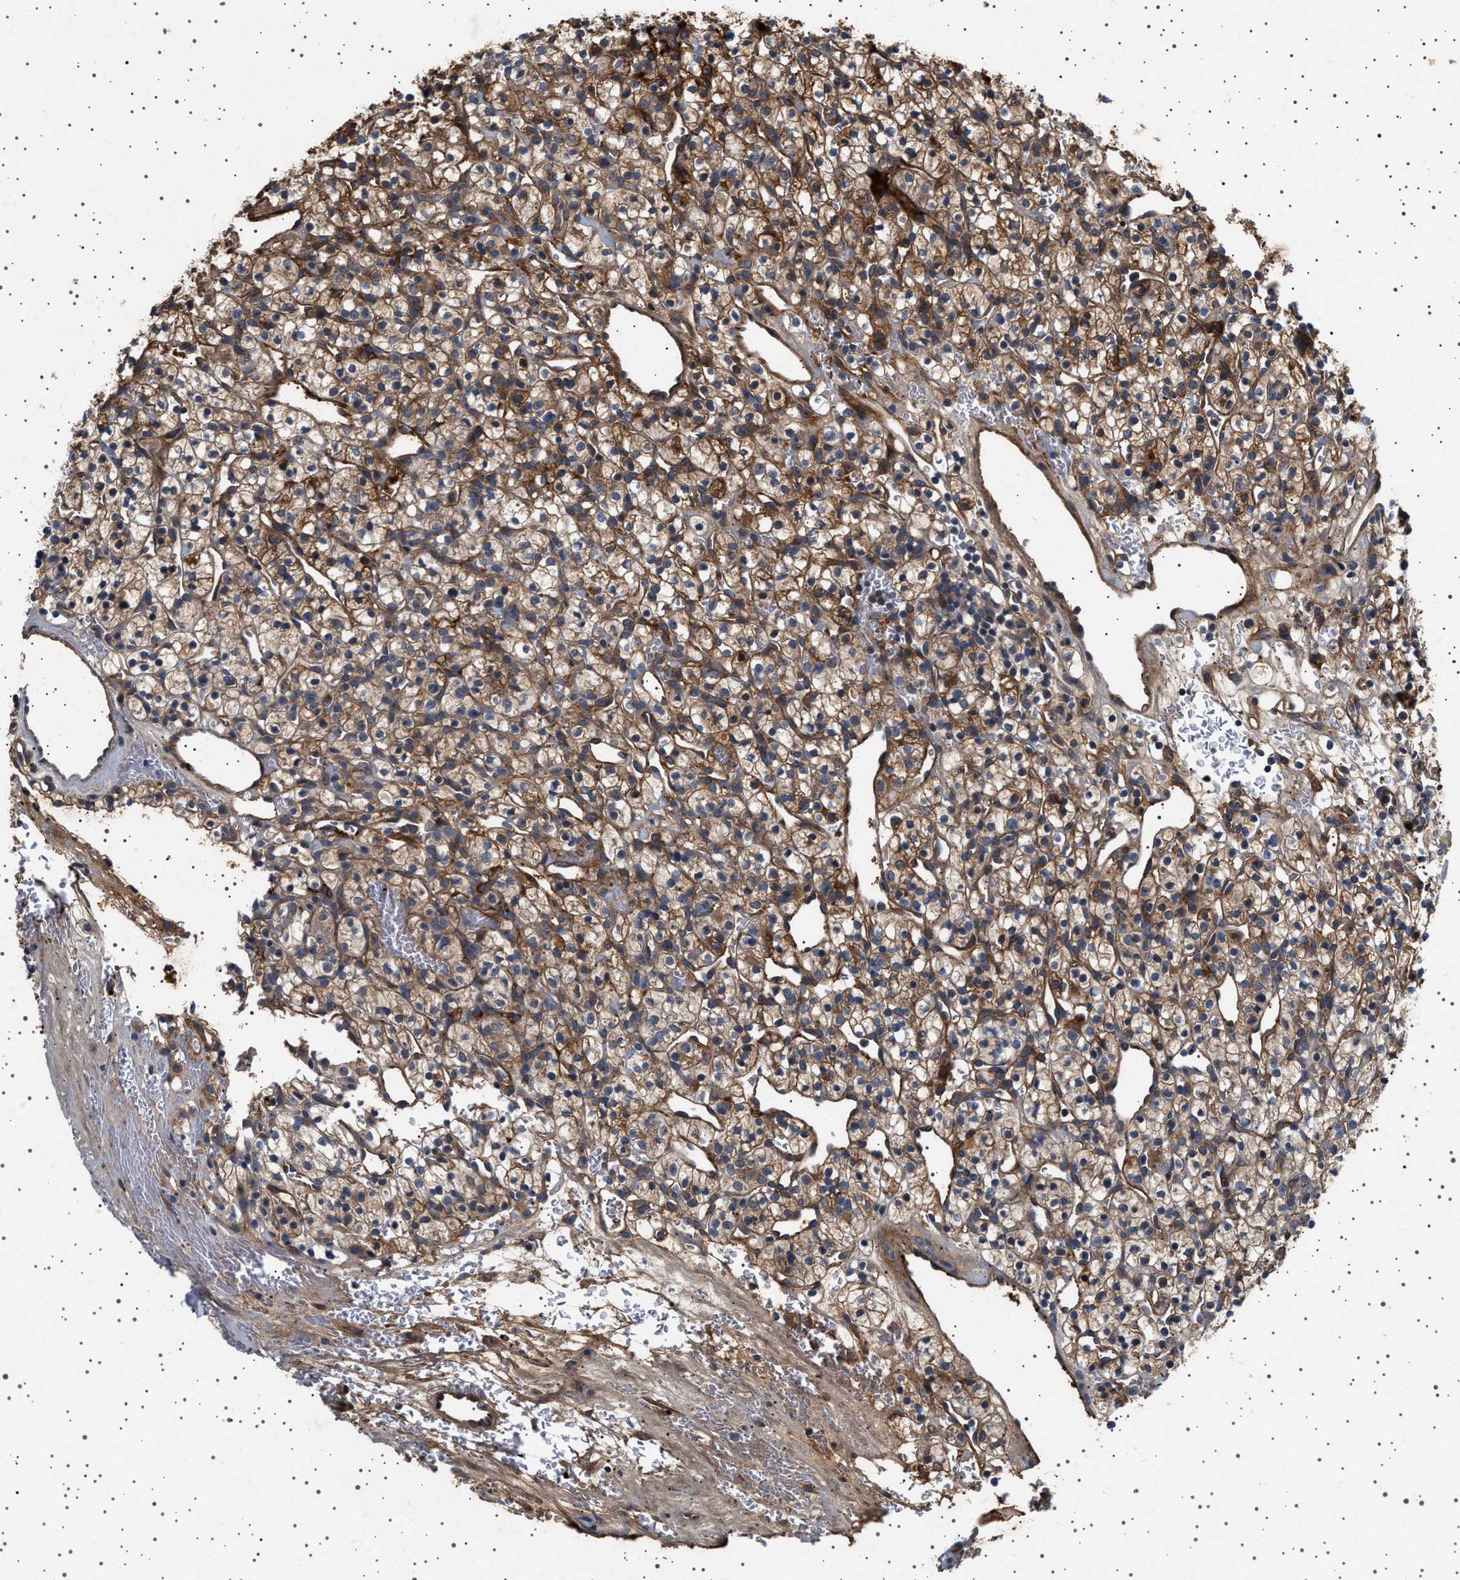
{"staining": {"intensity": "moderate", "quantity": ">75%", "location": "cytoplasmic/membranous"}, "tissue": "renal cancer", "cell_type": "Tumor cells", "image_type": "cancer", "snomed": [{"axis": "morphology", "description": "Adenocarcinoma, NOS"}, {"axis": "topography", "description": "Kidney"}], "caption": "The micrograph demonstrates immunohistochemical staining of adenocarcinoma (renal). There is moderate cytoplasmic/membranous expression is appreciated in approximately >75% of tumor cells.", "gene": "FICD", "patient": {"sex": "female", "age": 57}}